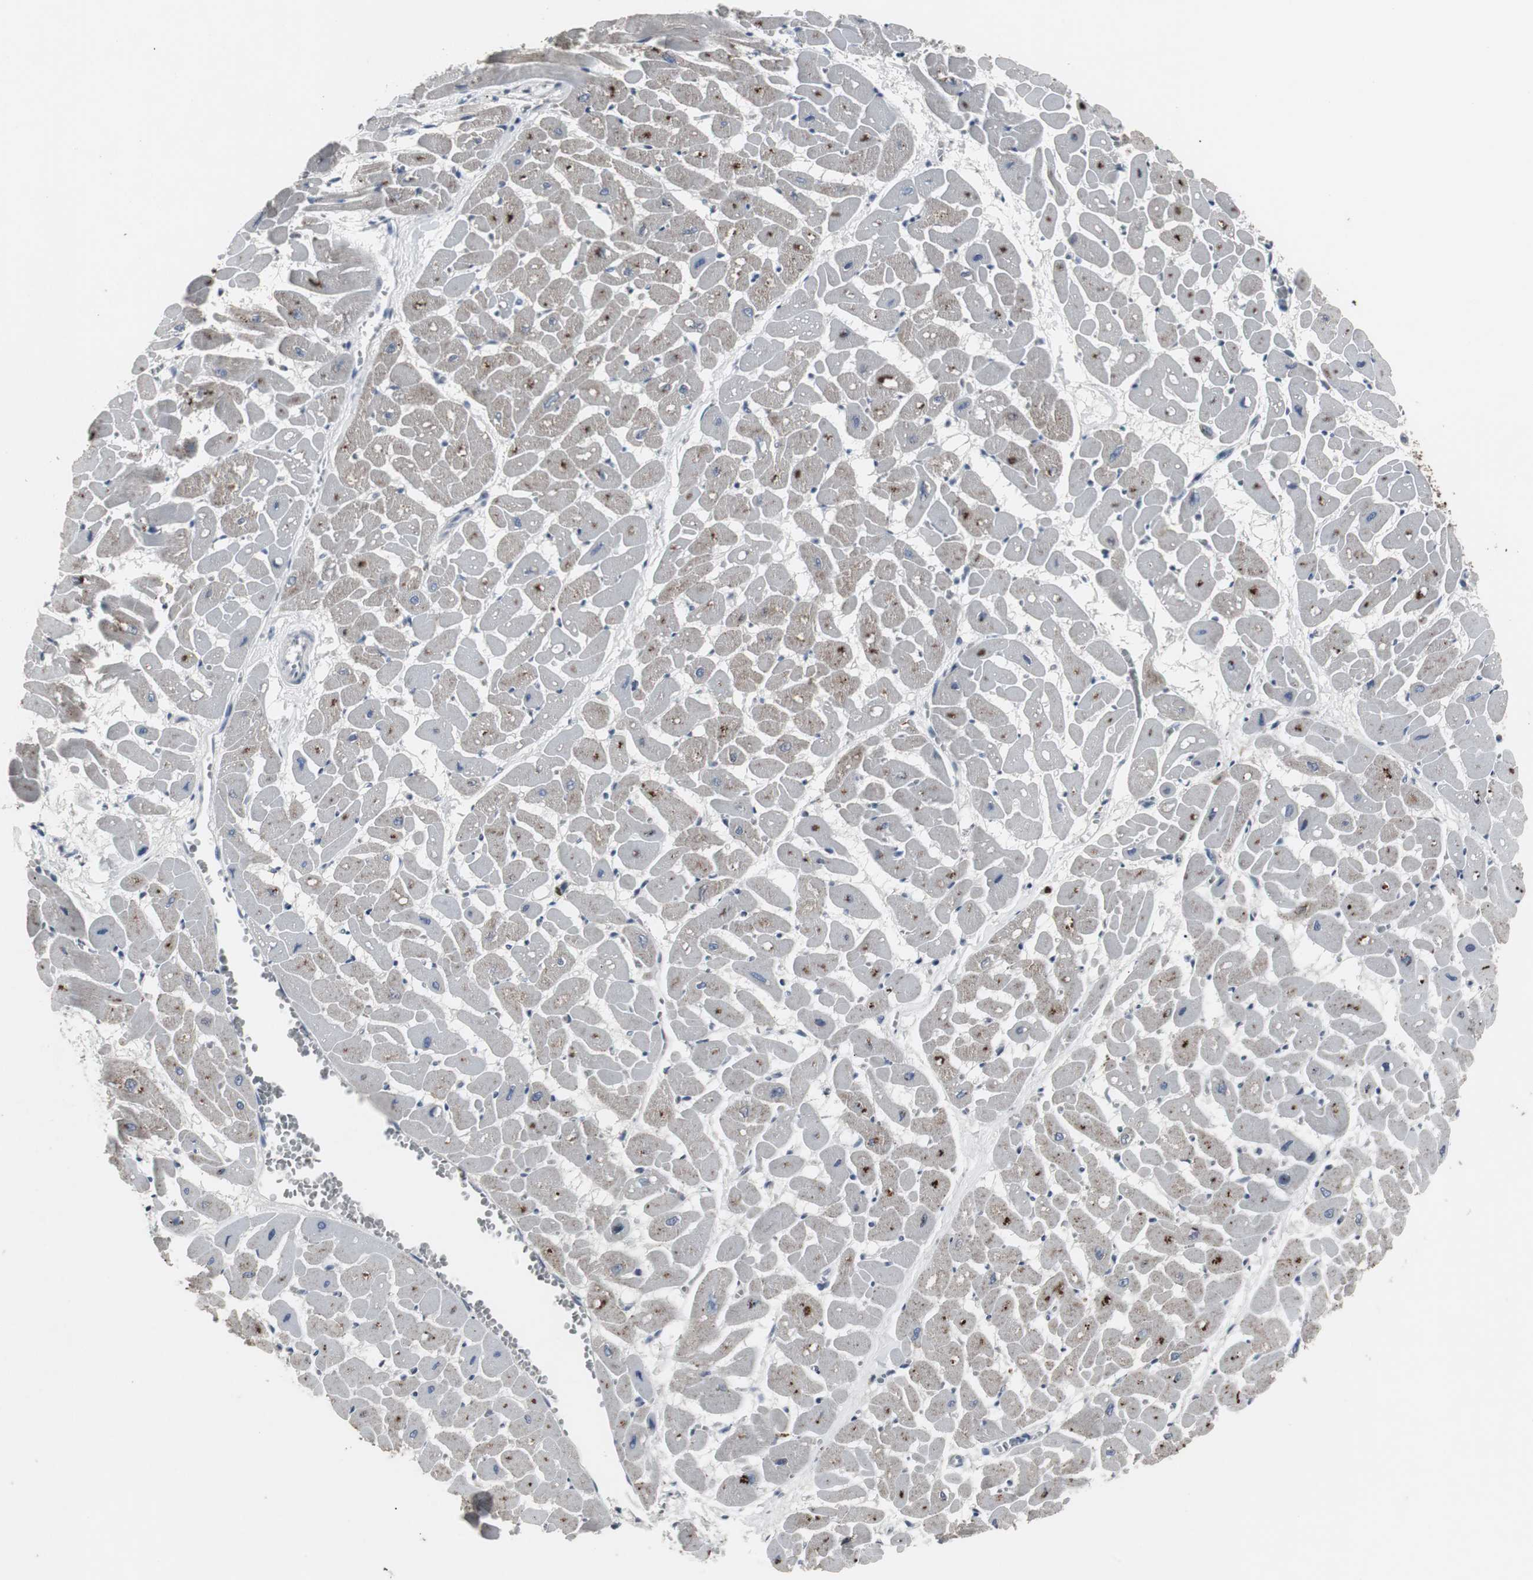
{"staining": {"intensity": "strong", "quantity": "25%-75%", "location": "cytoplasmic/membranous"}, "tissue": "heart muscle", "cell_type": "Cardiomyocytes", "image_type": "normal", "snomed": [{"axis": "morphology", "description": "Normal tissue, NOS"}, {"axis": "topography", "description": "Heart"}], "caption": "Protein staining by immunohistochemistry (IHC) shows strong cytoplasmic/membranous positivity in approximately 25%-75% of cardiomyocytes in normal heart muscle.", "gene": "ACAA1", "patient": {"sex": "male", "age": 45}}